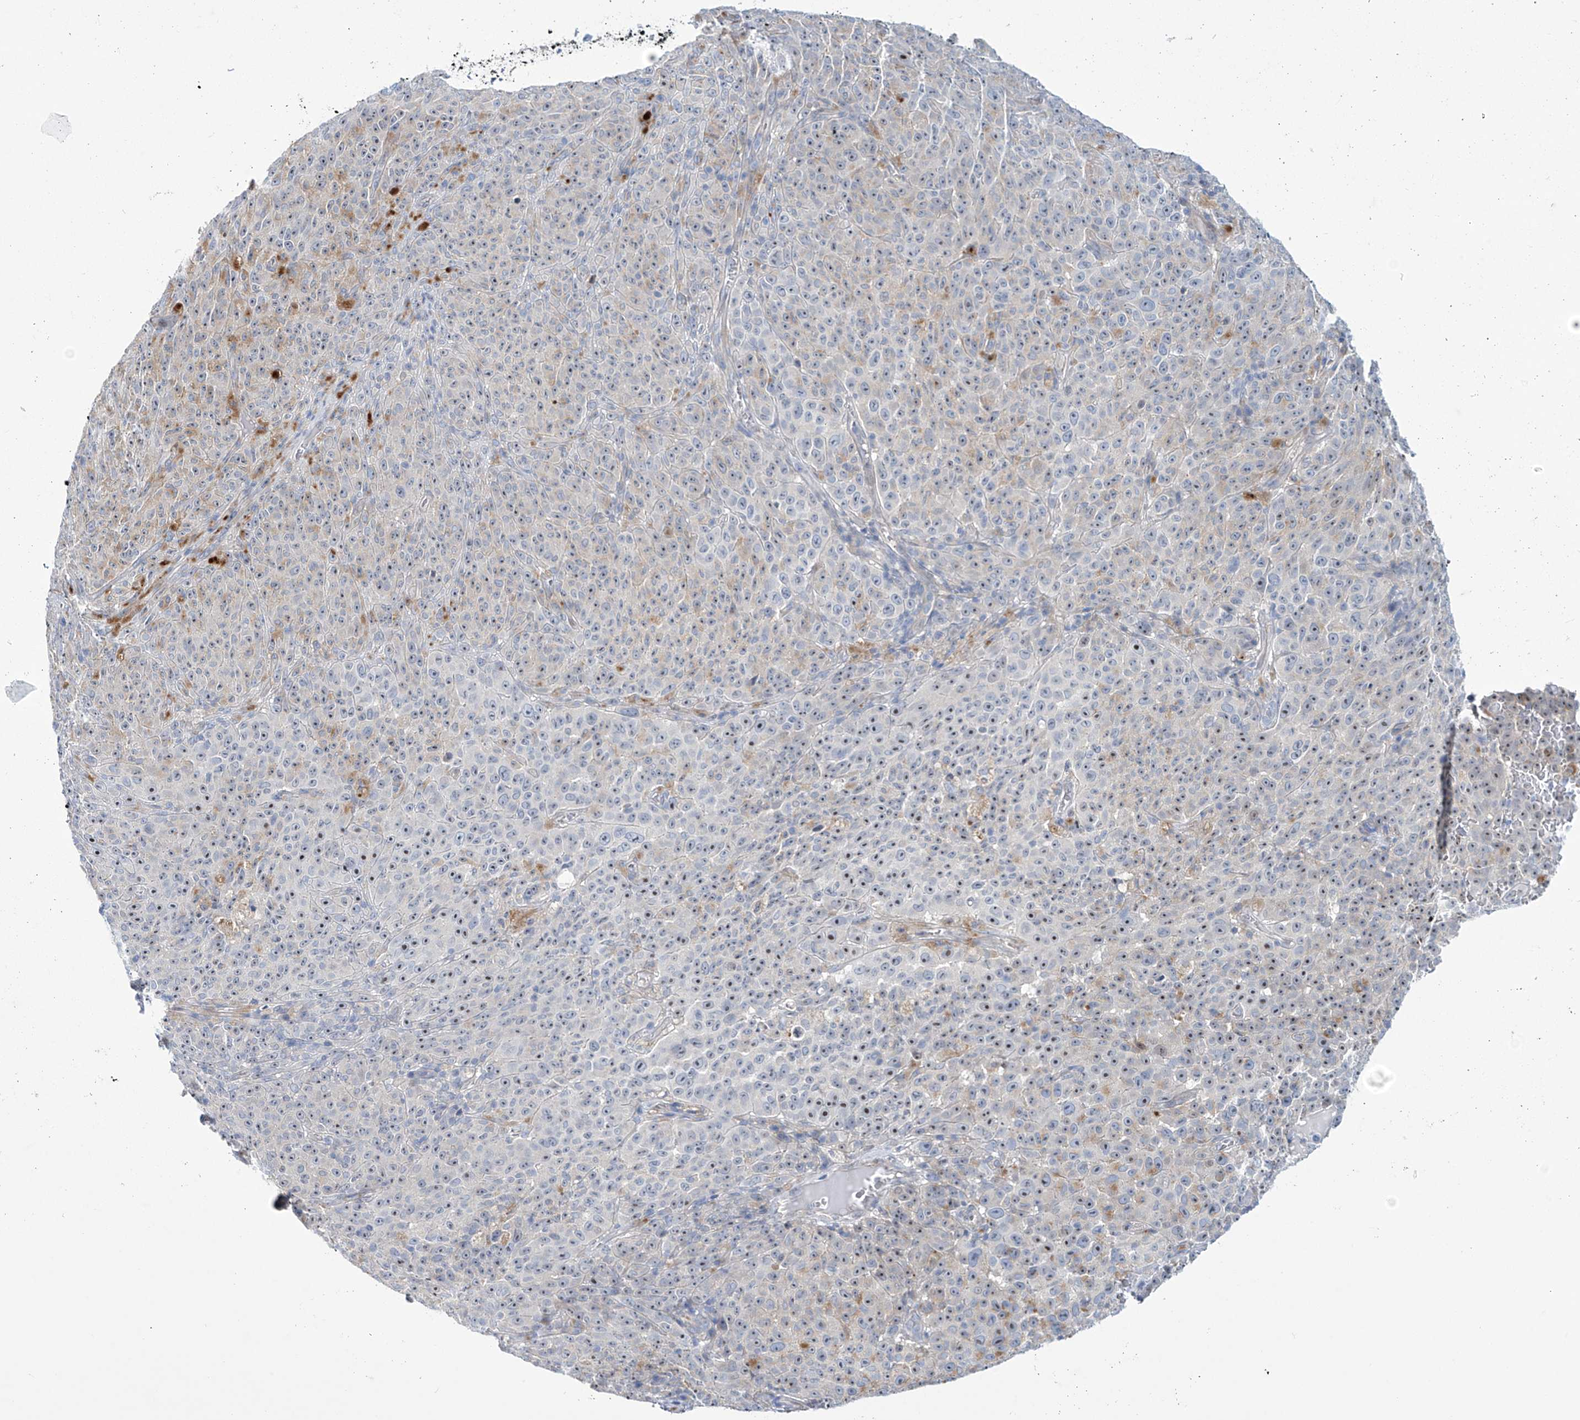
{"staining": {"intensity": "moderate", "quantity": "<25%", "location": "nuclear"}, "tissue": "melanoma", "cell_type": "Tumor cells", "image_type": "cancer", "snomed": [{"axis": "morphology", "description": "Malignant melanoma, NOS"}, {"axis": "topography", "description": "Skin"}], "caption": "Malignant melanoma stained with a brown dye exhibits moderate nuclear positive positivity in about <25% of tumor cells.", "gene": "TRIM60", "patient": {"sex": "female", "age": 82}}